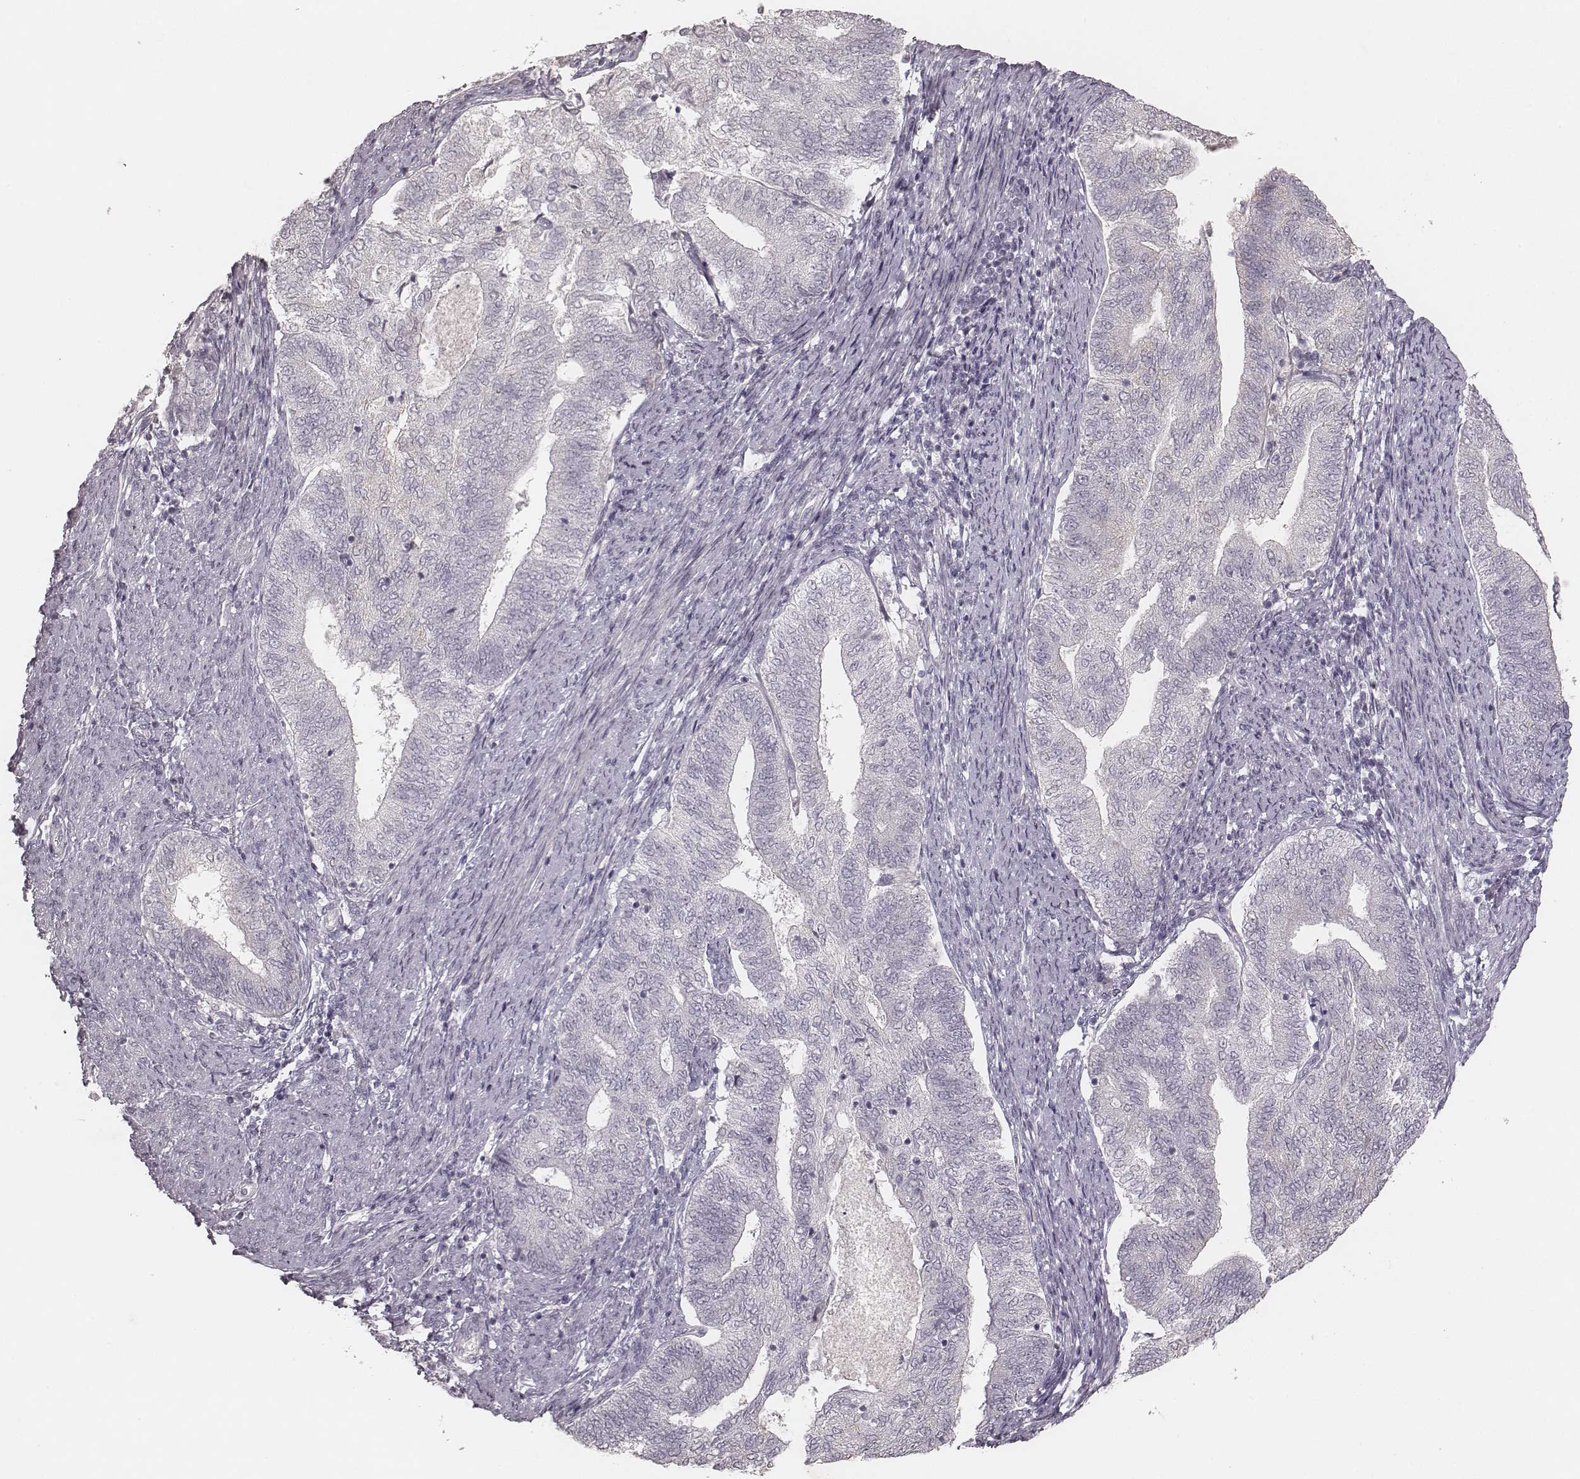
{"staining": {"intensity": "negative", "quantity": "none", "location": "none"}, "tissue": "endometrial cancer", "cell_type": "Tumor cells", "image_type": "cancer", "snomed": [{"axis": "morphology", "description": "Adenocarcinoma, NOS"}, {"axis": "topography", "description": "Endometrium"}], "caption": "A high-resolution micrograph shows IHC staining of endometrial cancer (adenocarcinoma), which reveals no significant positivity in tumor cells.", "gene": "MADCAM1", "patient": {"sex": "female", "age": 65}}